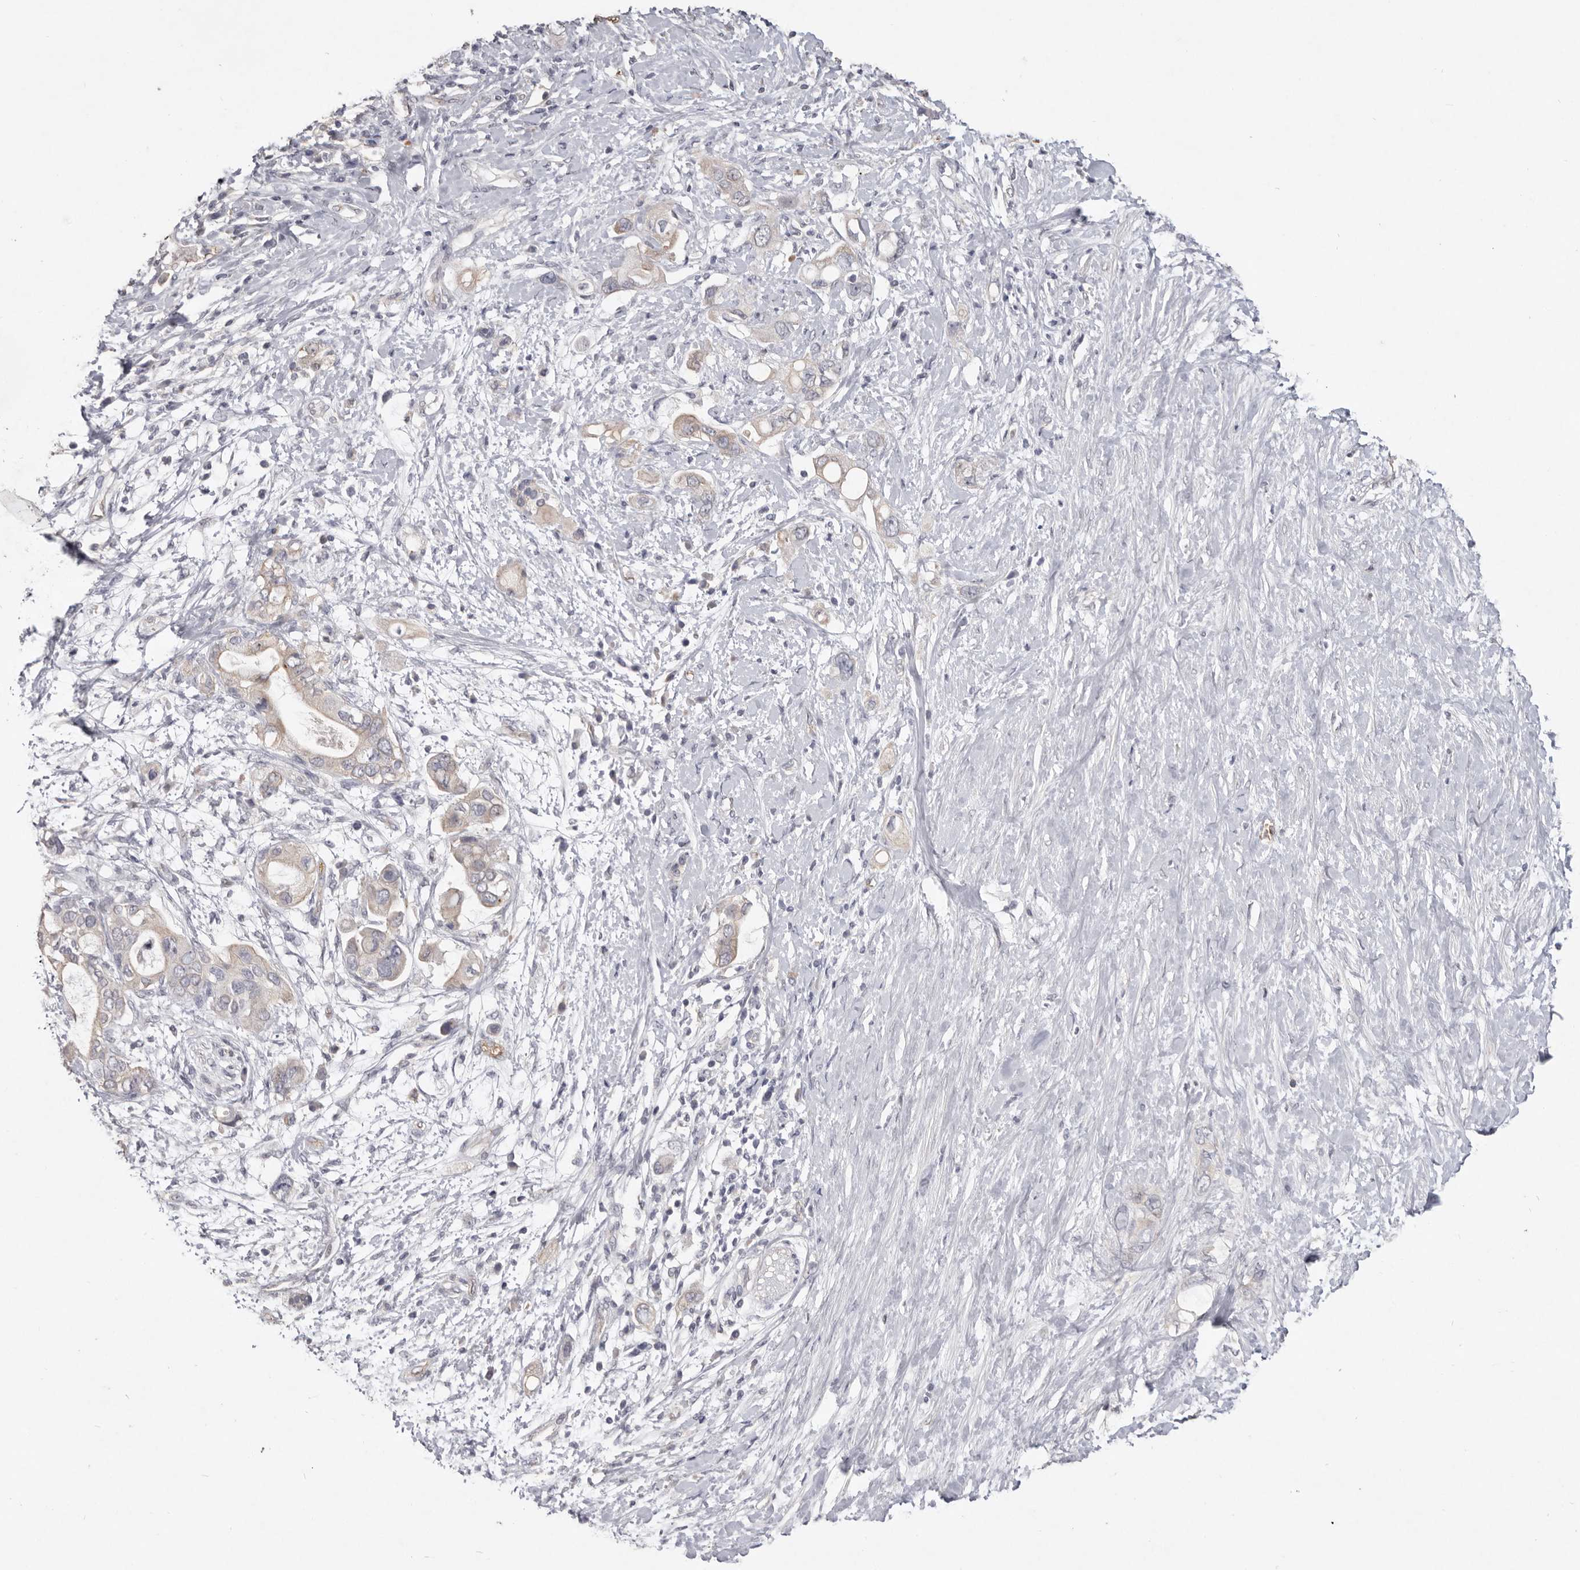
{"staining": {"intensity": "negative", "quantity": "none", "location": "none"}, "tissue": "pancreatic cancer", "cell_type": "Tumor cells", "image_type": "cancer", "snomed": [{"axis": "morphology", "description": "Adenocarcinoma, NOS"}, {"axis": "topography", "description": "Pancreas"}], "caption": "Pancreatic cancer (adenocarcinoma) stained for a protein using immunohistochemistry (IHC) demonstrates no staining tumor cells.", "gene": "ZYG11B", "patient": {"sex": "female", "age": 56}}